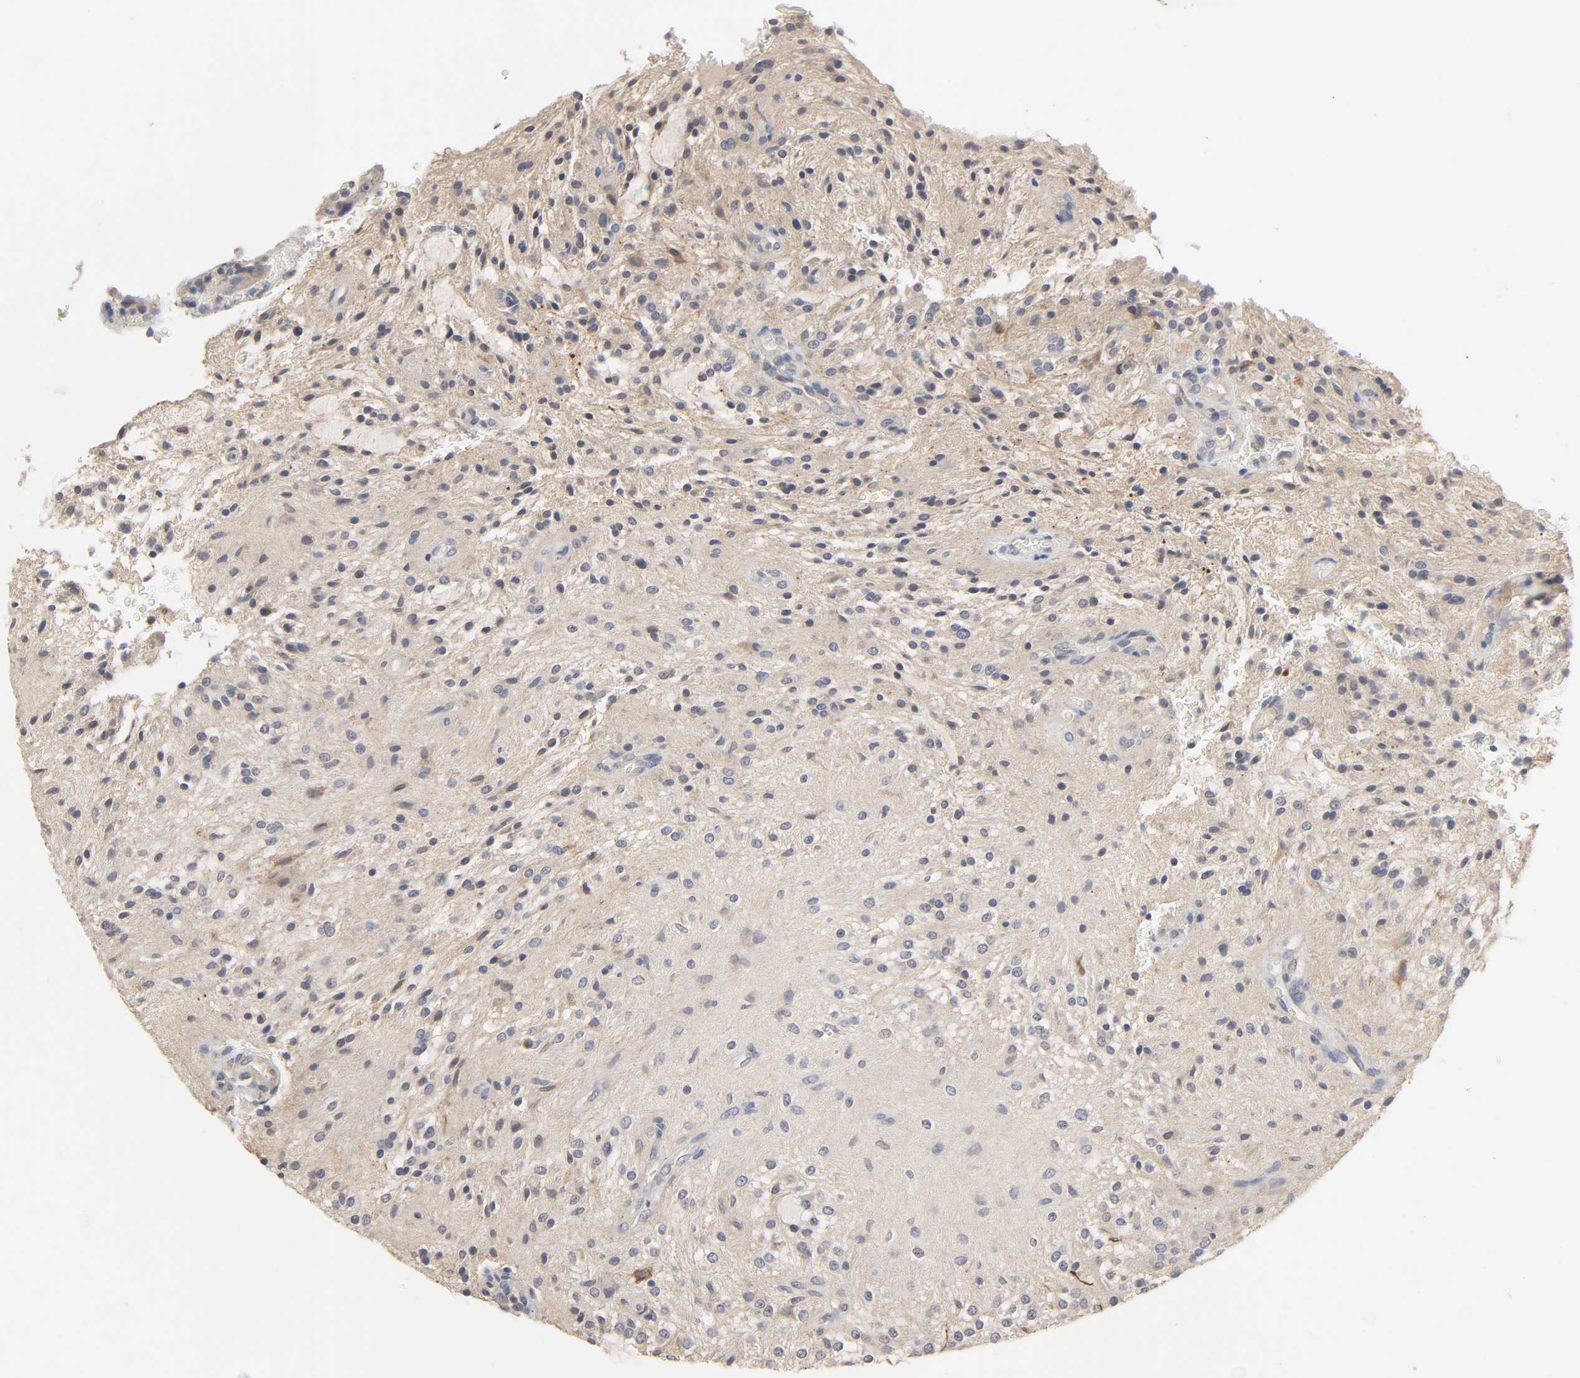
{"staining": {"intensity": "negative", "quantity": "none", "location": "none"}, "tissue": "glioma", "cell_type": "Tumor cells", "image_type": "cancer", "snomed": [{"axis": "morphology", "description": "Glioma, malignant, NOS"}, {"axis": "topography", "description": "Cerebellum"}], "caption": "Protein analysis of glioma shows no significant positivity in tumor cells.", "gene": "SLC10A2", "patient": {"sex": "female", "age": 10}}